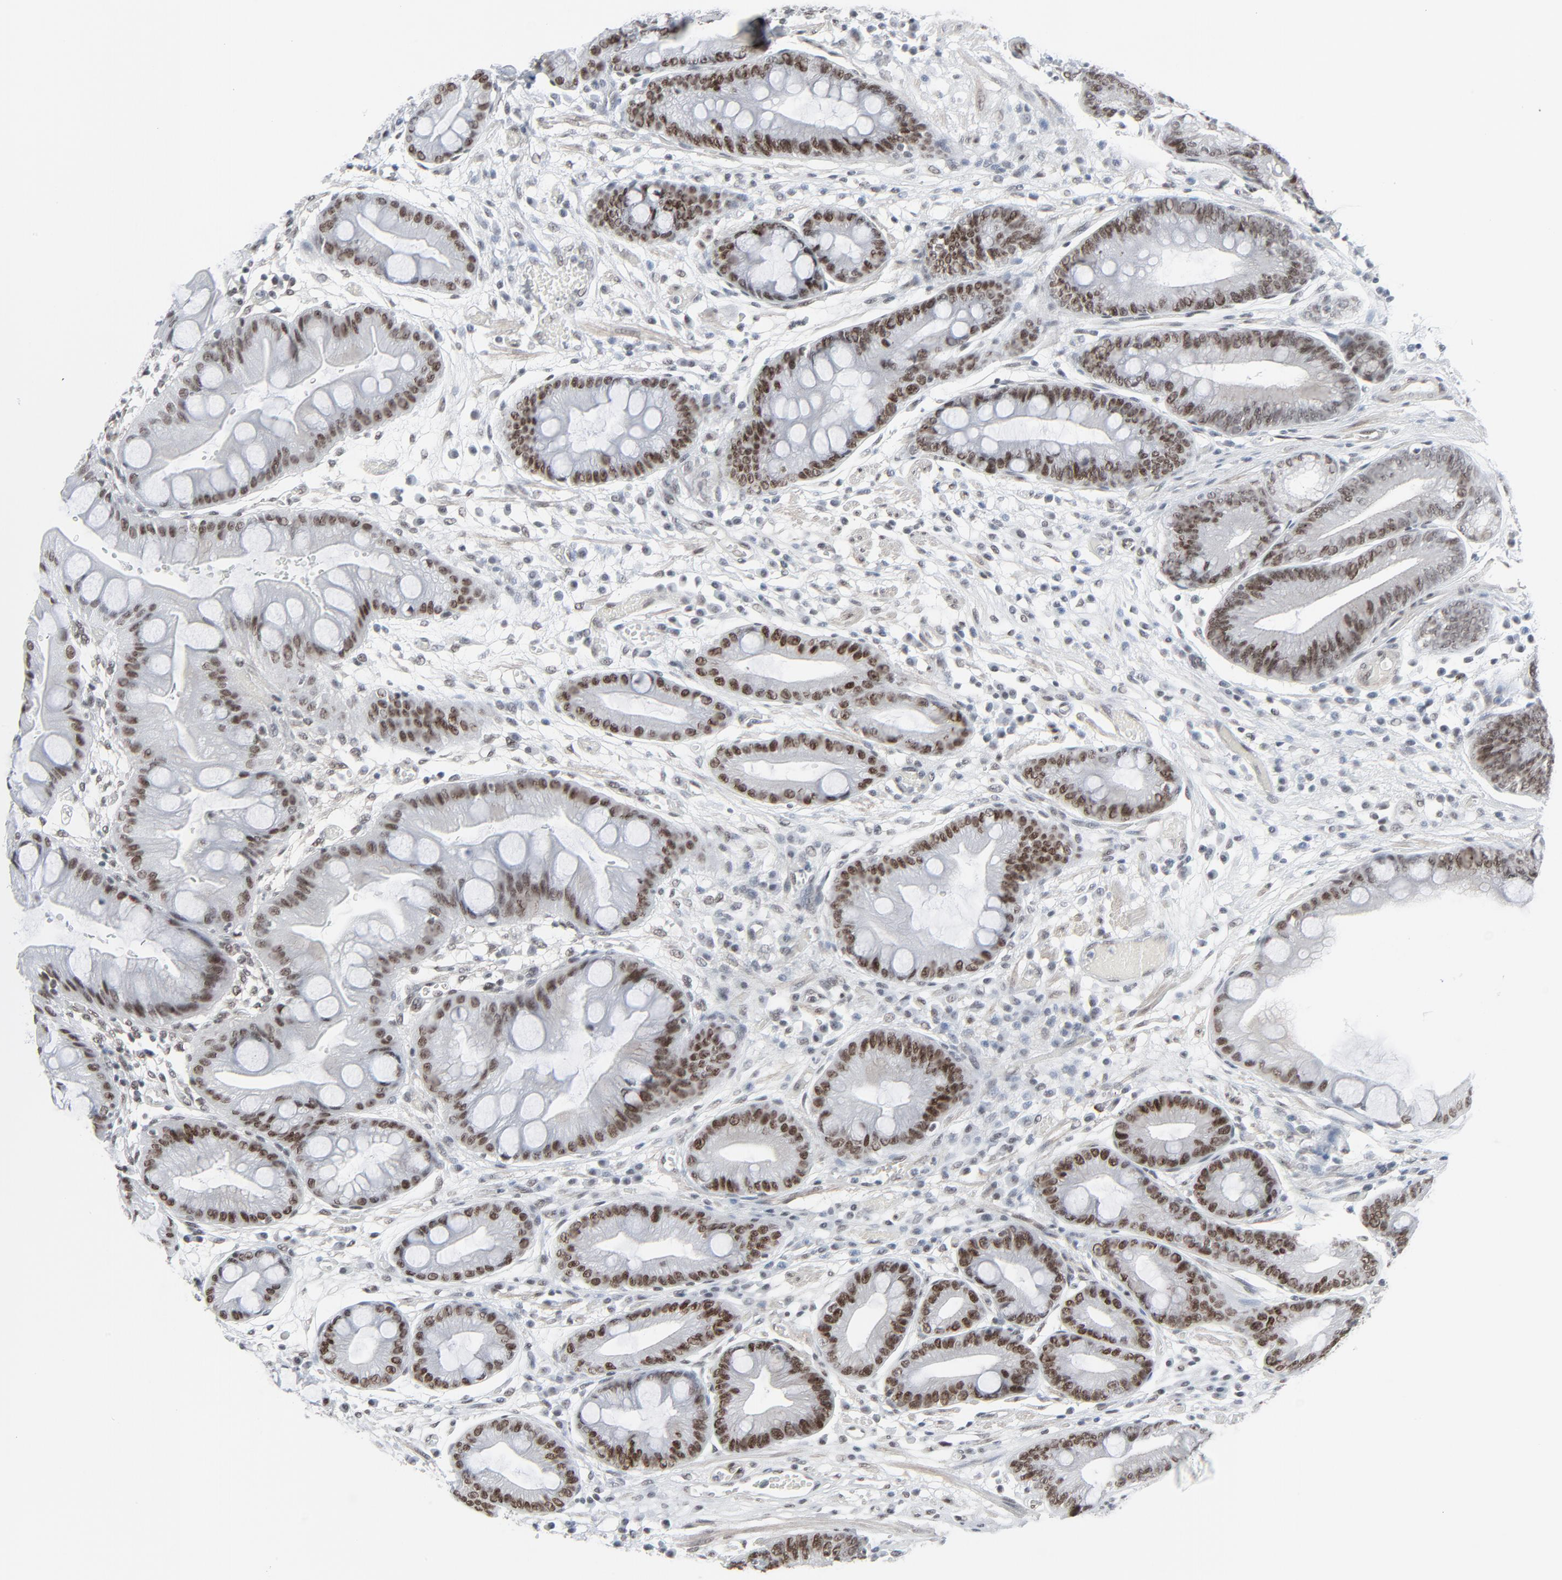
{"staining": {"intensity": "moderate", "quantity": "25%-75%", "location": "nuclear"}, "tissue": "stomach", "cell_type": "Glandular cells", "image_type": "normal", "snomed": [{"axis": "morphology", "description": "Normal tissue, NOS"}, {"axis": "morphology", "description": "Inflammation, NOS"}, {"axis": "topography", "description": "Stomach, lower"}], "caption": "IHC micrograph of benign human stomach stained for a protein (brown), which demonstrates medium levels of moderate nuclear positivity in about 25%-75% of glandular cells.", "gene": "FBXO28", "patient": {"sex": "male", "age": 59}}